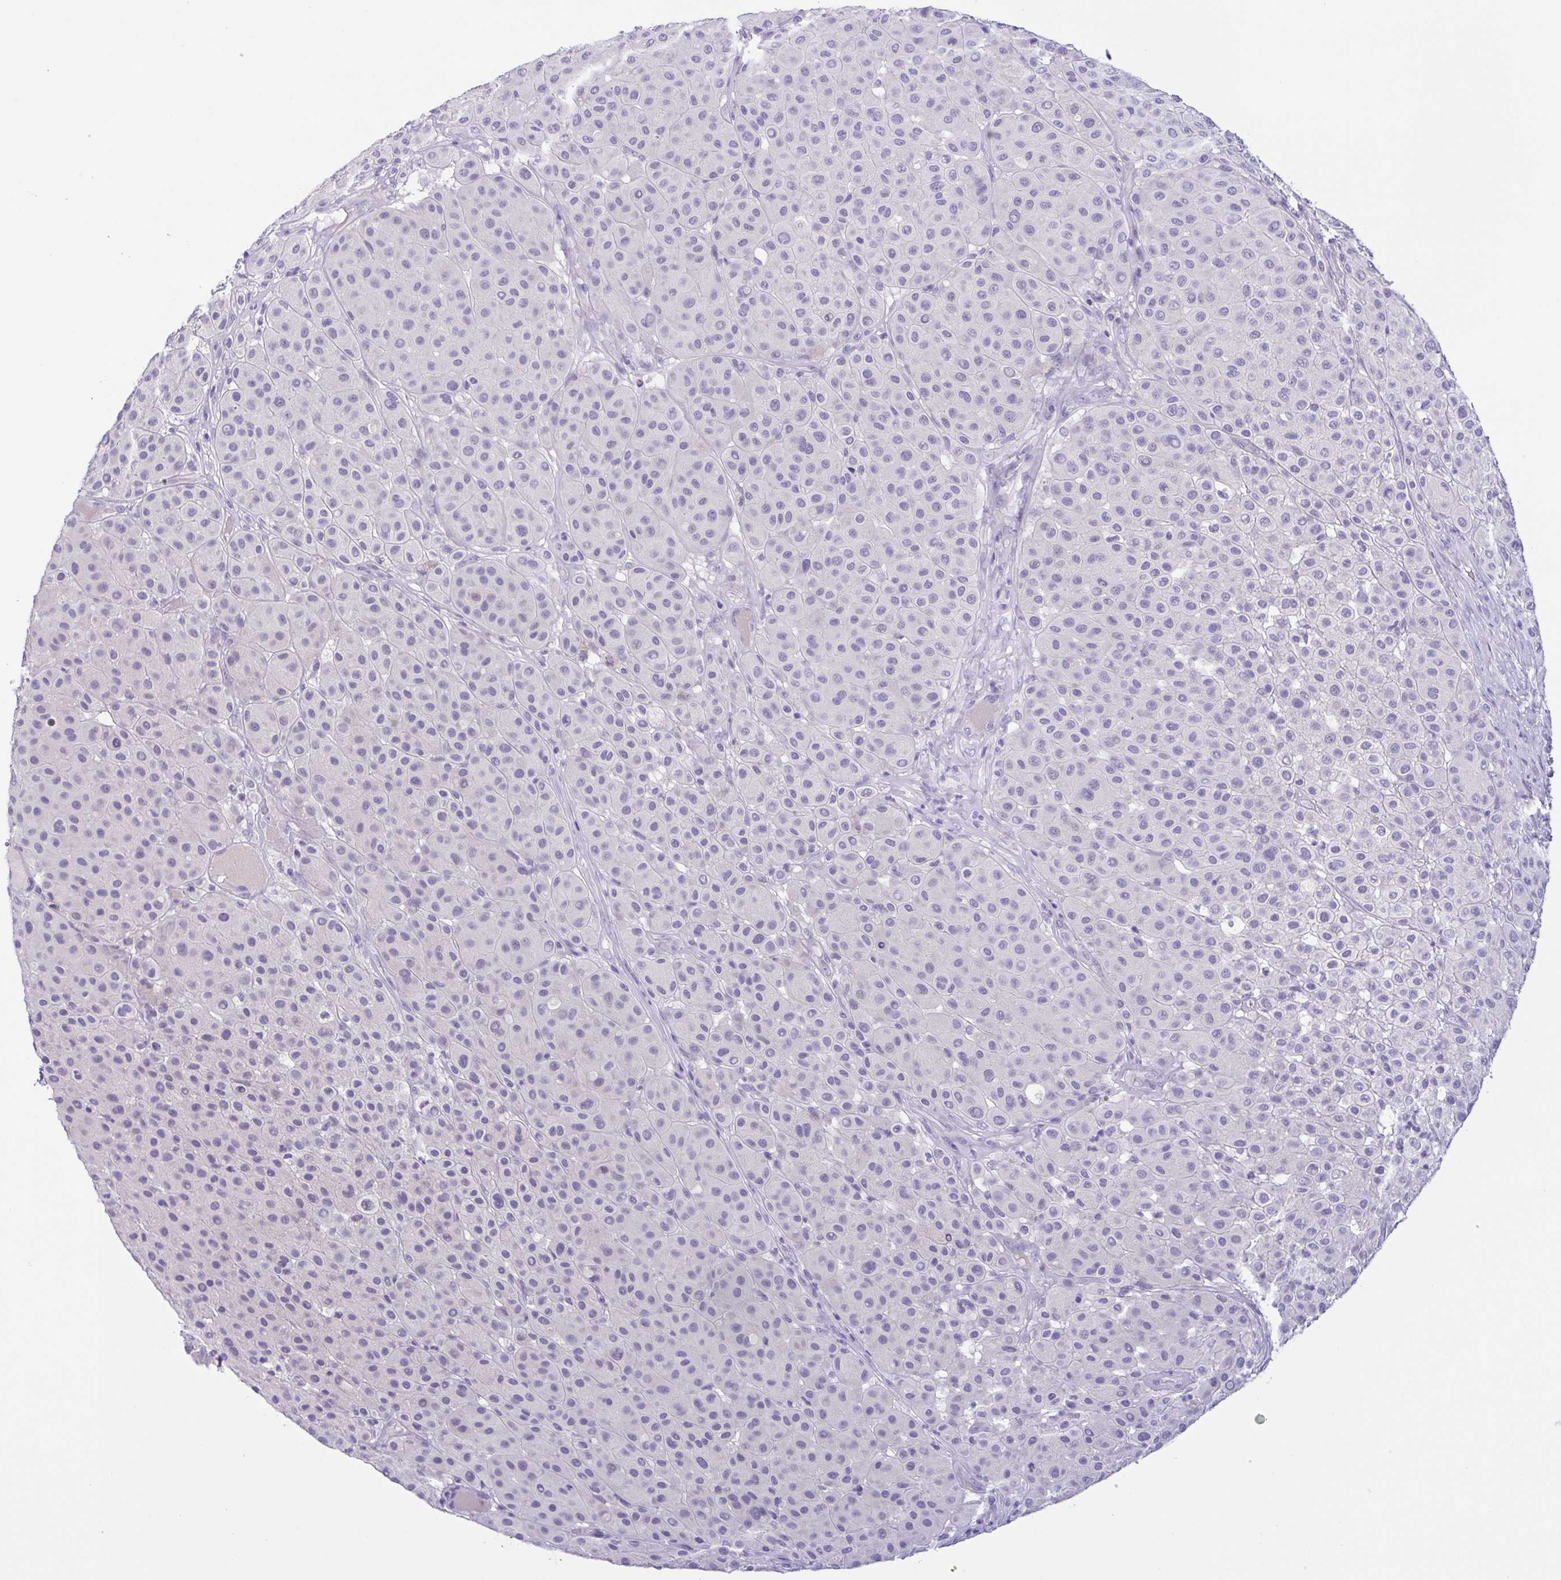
{"staining": {"intensity": "negative", "quantity": "none", "location": "none"}, "tissue": "melanoma", "cell_type": "Tumor cells", "image_type": "cancer", "snomed": [{"axis": "morphology", "description": "Malignant melanoma, Metastatic site"}, {"axis": "topography", "description": "Smooth muscle"}], "caption": "Tumor cells are negative for brown protein staining in melanoma.", "gene": "TERT", "patient": {"sex": "male", "age": 41}}